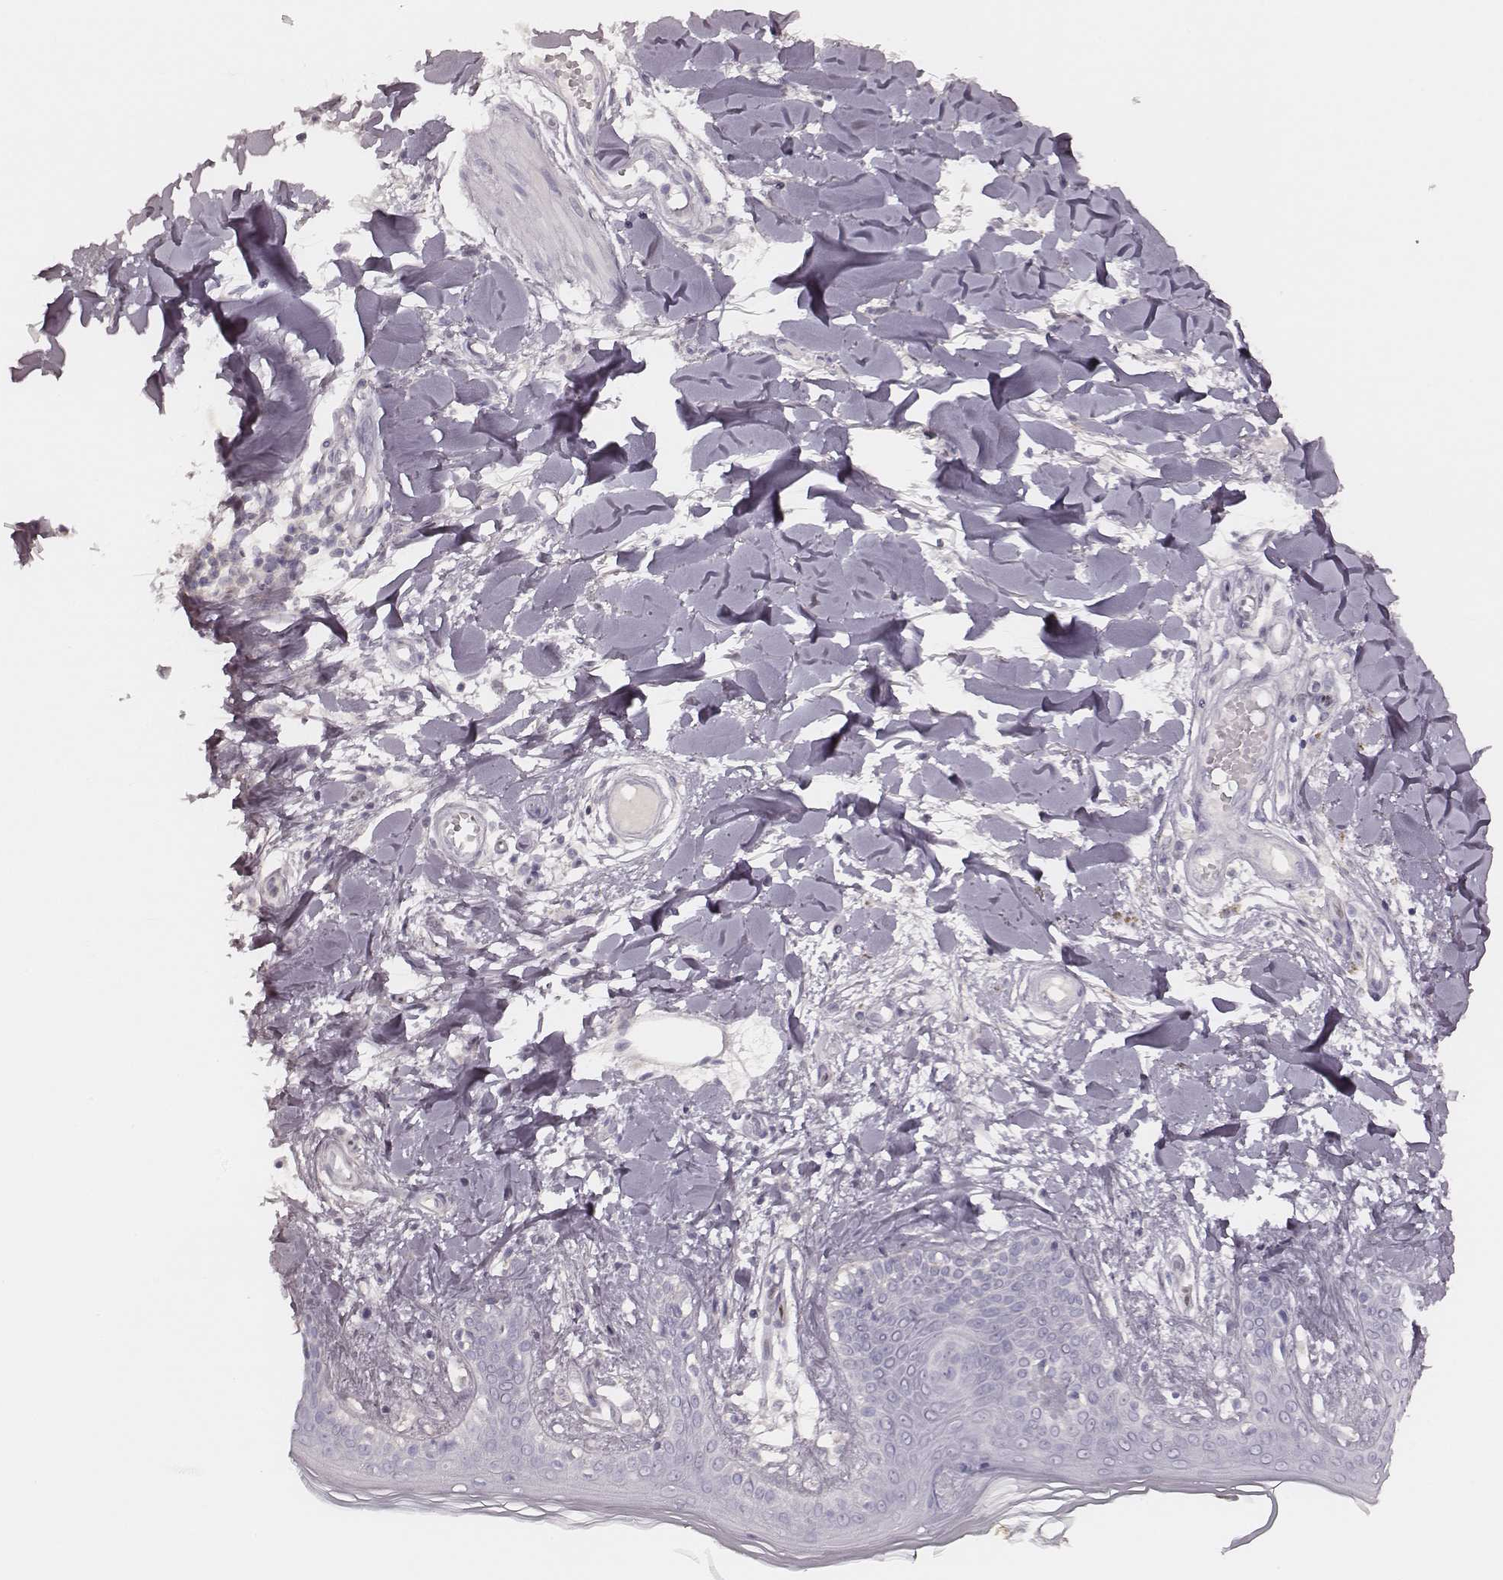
{"staining": {"intensity": "negative", "quantity": "none", "location": "none"}, "tissue": "skin", "cell_type": "Fibroblasts", "image_type": "normal", "snomed": [{"axis": "morphology", "description": "Normal tissue, NOS"}, {"axis": "topography", "description": "Skin"}], "caption": "IHC histopathology image of unremarkable skin: human skin stained with DAB (3,3'-diaminobenzidine) shows no significant protein staining in fibroblasts.", "gene": "MSX1", "patient": {"sex": "female", "age": 34}}